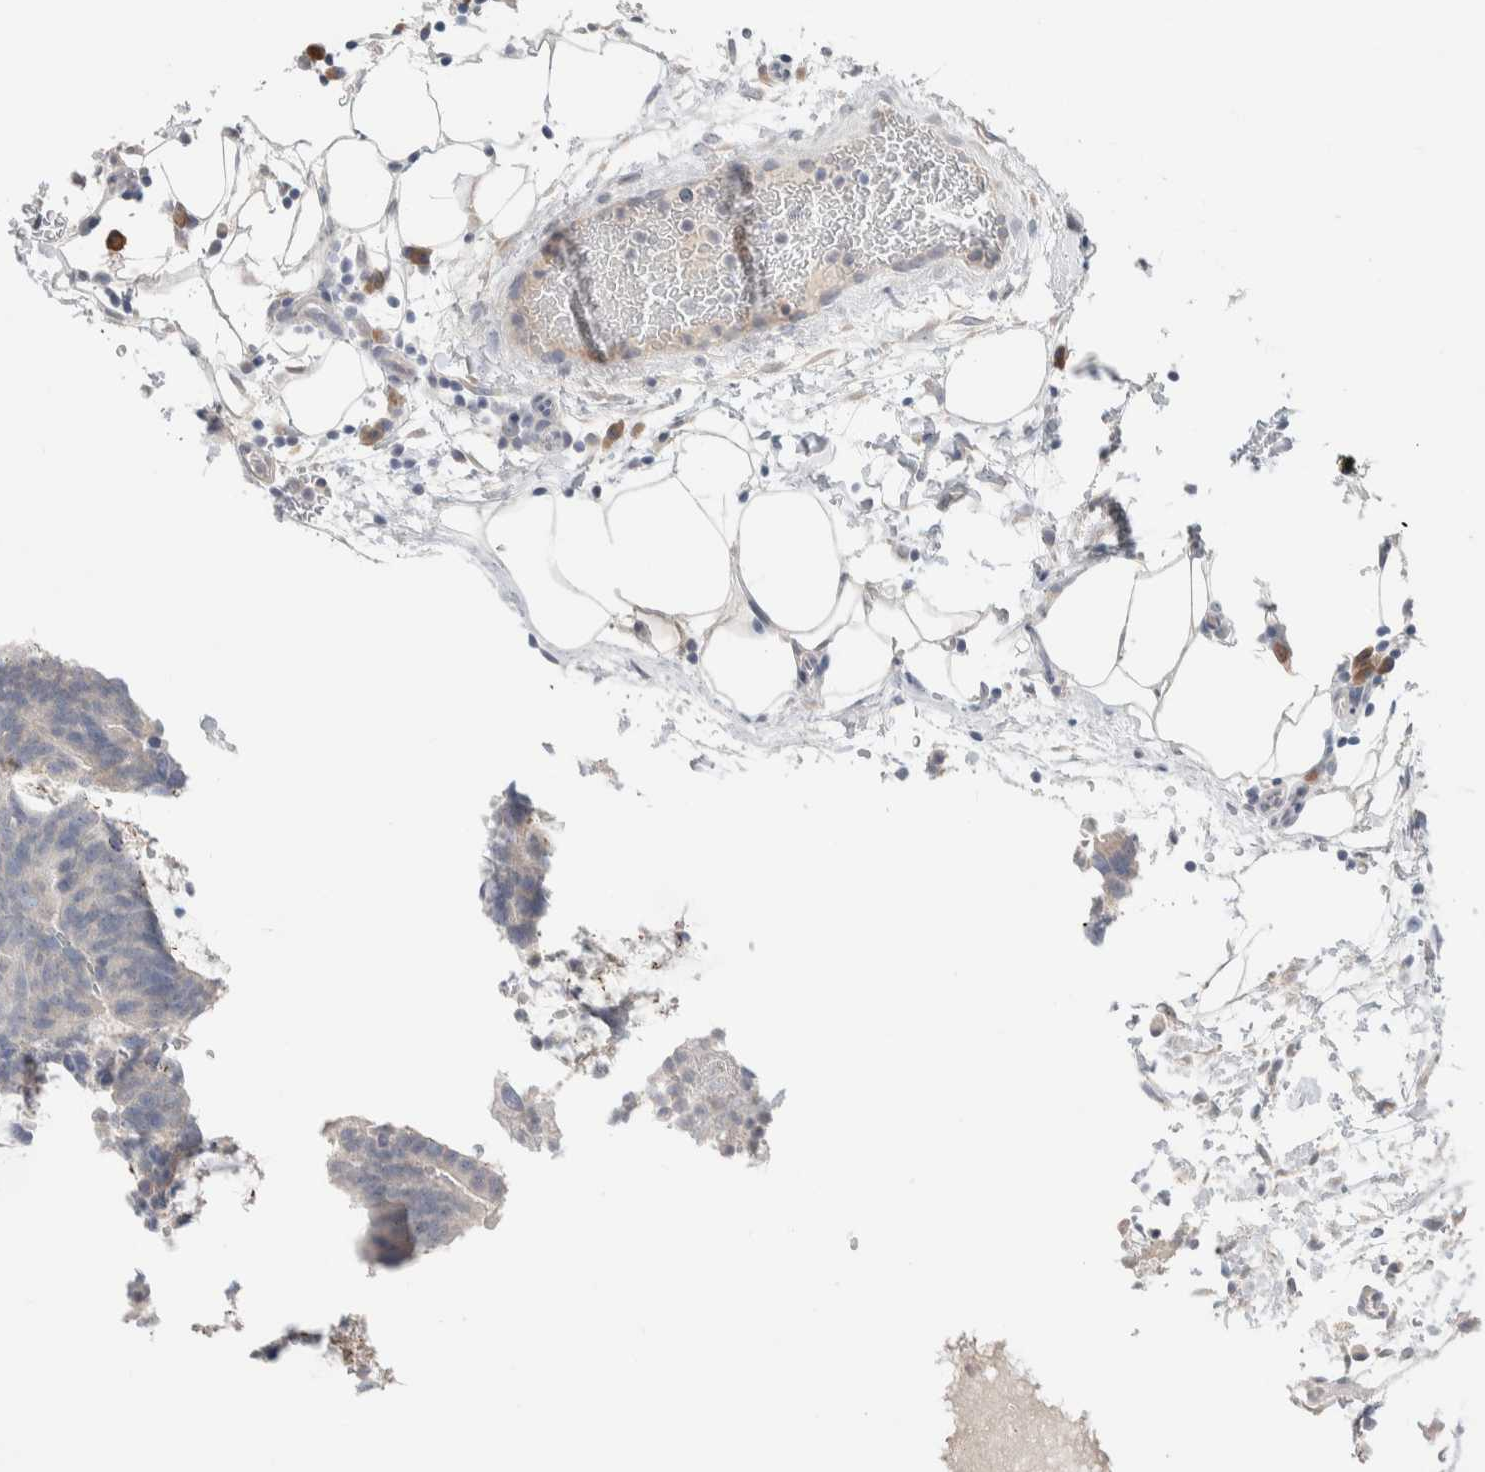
{"staining": {"intensity": "negative", "quantity": "none", "location": "none"}, "tissue": "colorectal cancer", "cell_type": "Tumor cells", "image_type": "cancer", "snomed": [{"axis": "morphology", "description": "Adenocarcinoma, NOS"}, {"axis": "topography", "description": "Colon"}], "caption": "Tumor cells are negative for protein expression in human adenocarcinoma (colorectal).", "gene": "RUSF1", "patient": {"sex": "male", "age": 56}}